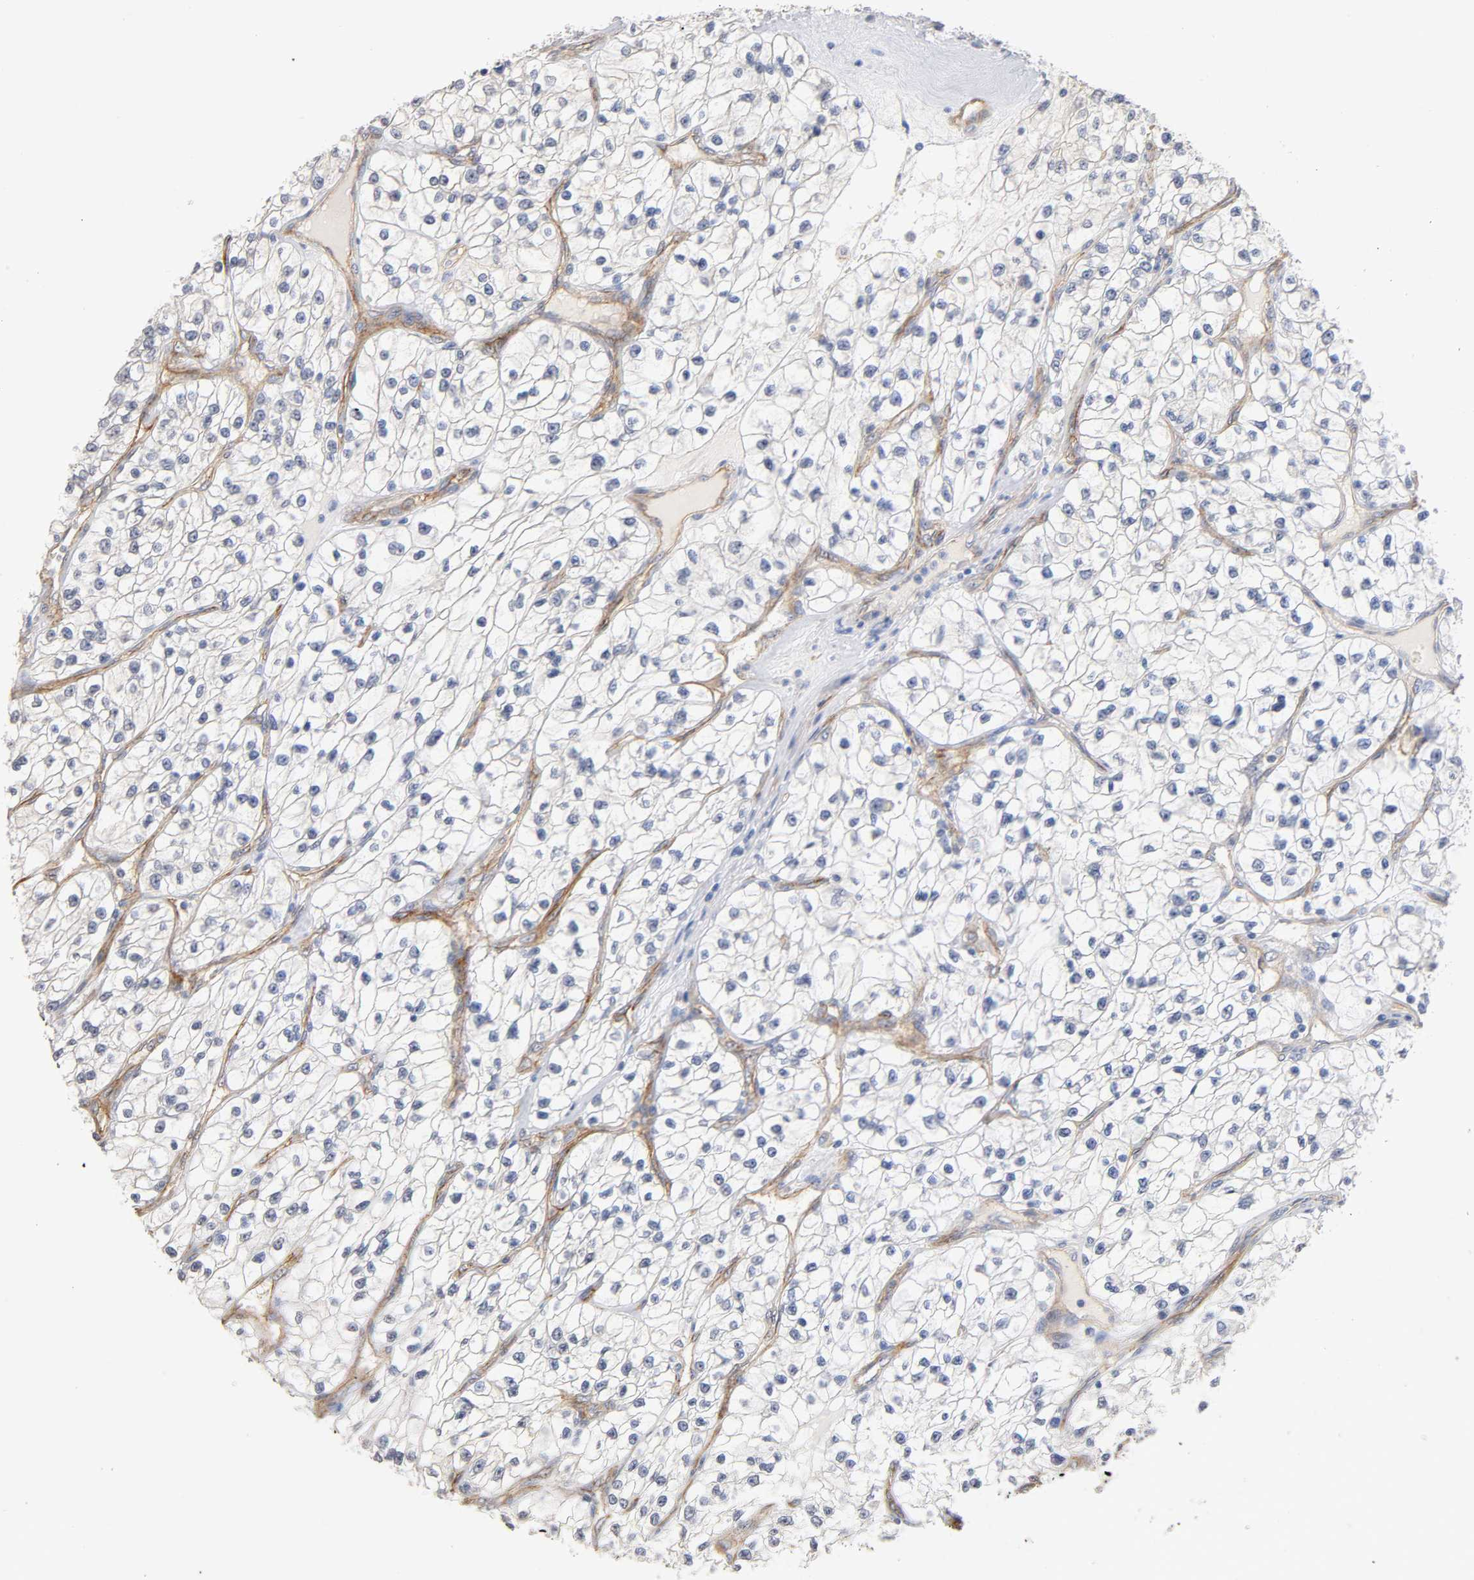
{"staining": {"intensity": "negative", "quantity": "none", "location": "none"}, "tissue": "renal cancer", "cell_type": "Tumor cells", "image_type": "cancer", "snomed": [{"axis": "morphology", "description": "Adenocarcinoma, NOS"}, {"axis": "topography", "description": "Kidney"}], "caption": "Immunohistochemistry image of human renal adenocarcinoma stained for a protein (brown), which shows no staining in tumor cells. (Immunohistochemistry (ihc), brightfield microscopy, high magnification).", "gene": "SPTAN1", "patient": {"sex": "female", "age": 57}}